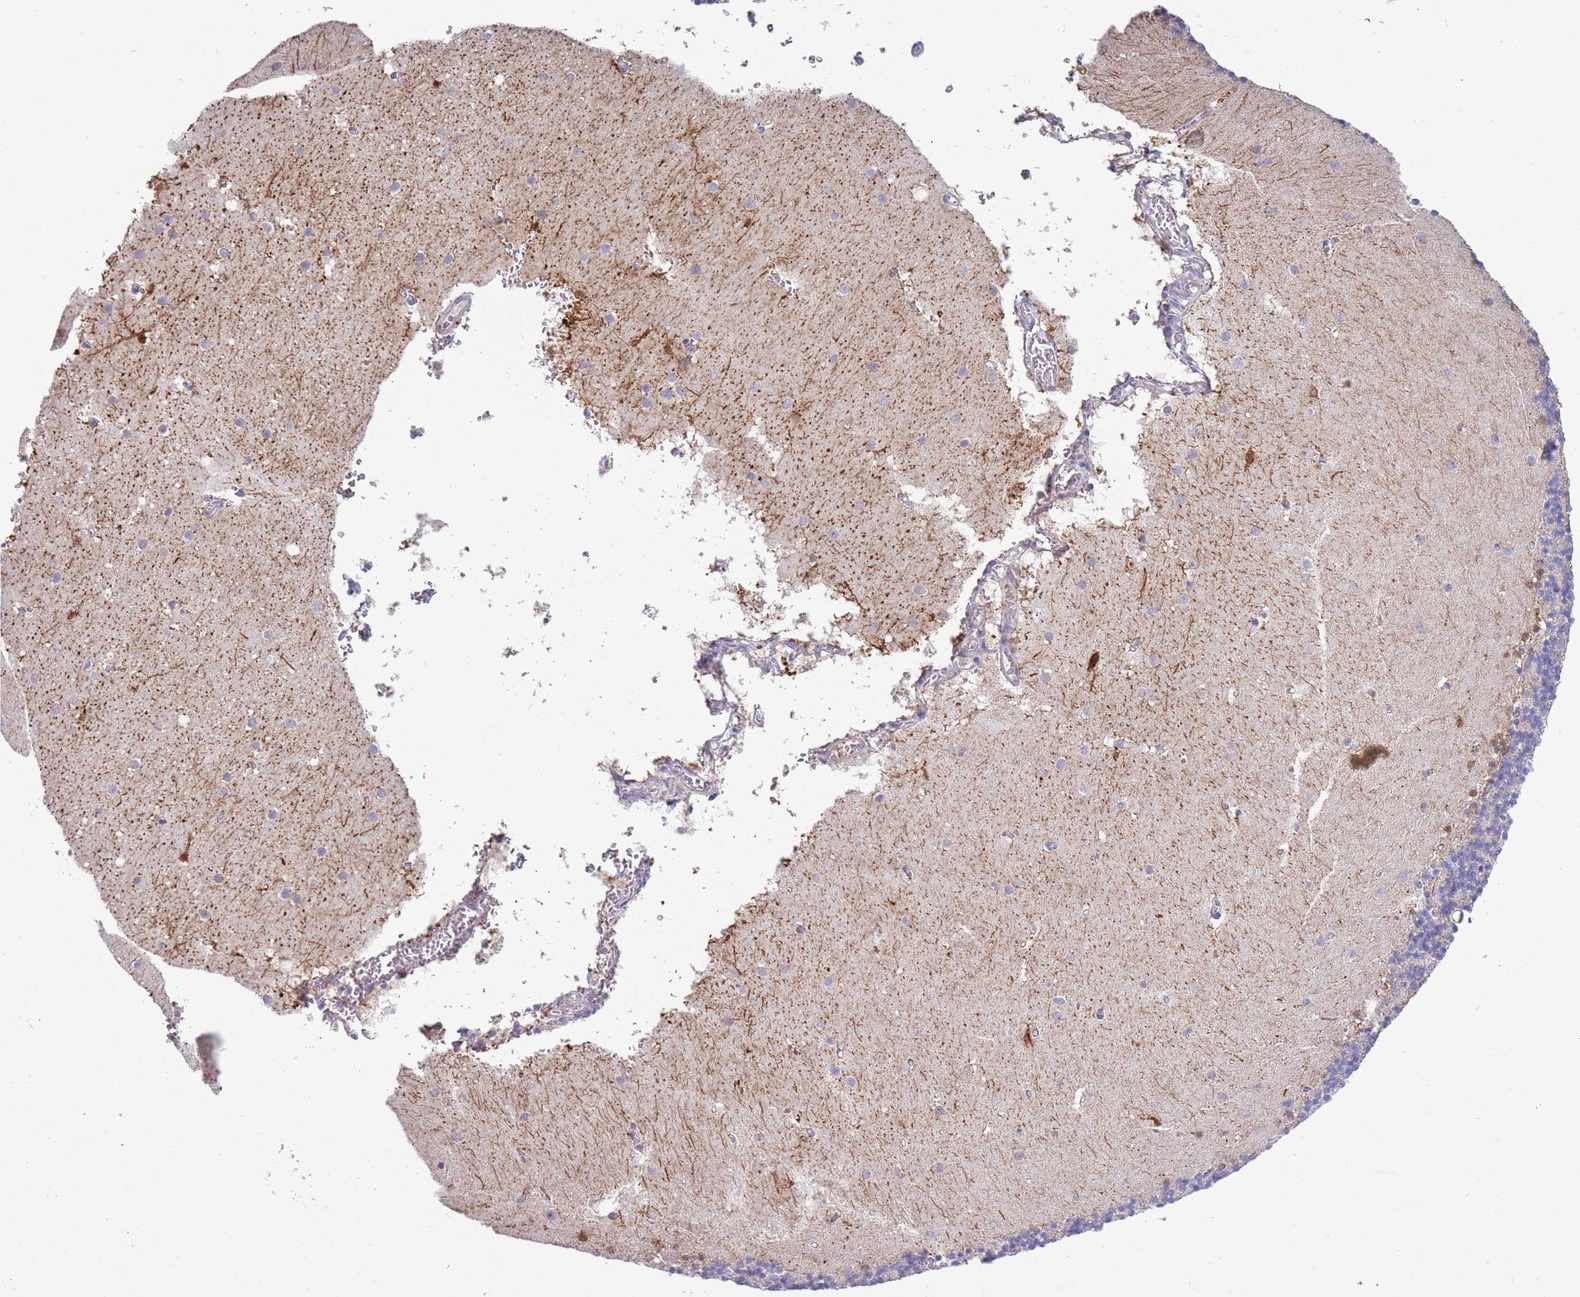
{"staining": {"intensity": "negative", "quantity": "none", "location": "none"}, "tissue": "cerebellum", "cell_type": "Cells in granular layer", "image_type": "normal", "snomed": [{"axis": "morphology", "description": "Normal tissue, NOS"}, {"axis": "topography", "description": "Cerebellum"}], "caption": "High magnification brightfield microscopy of benign cerebellum stained with DAB (3,3'-diaminobenzidine) (brown) and counterstained with hematoxylin (blue): cells in granular layer show no significant expression. (Stains: DAB (3,3'-diaminobenzidine) IHC with hematoxylin counter stain, Microscopy: brightfield microscopy at high magnification).", "gene": "ACSBG1", "patient": {"sex": "male", "age": 54}}